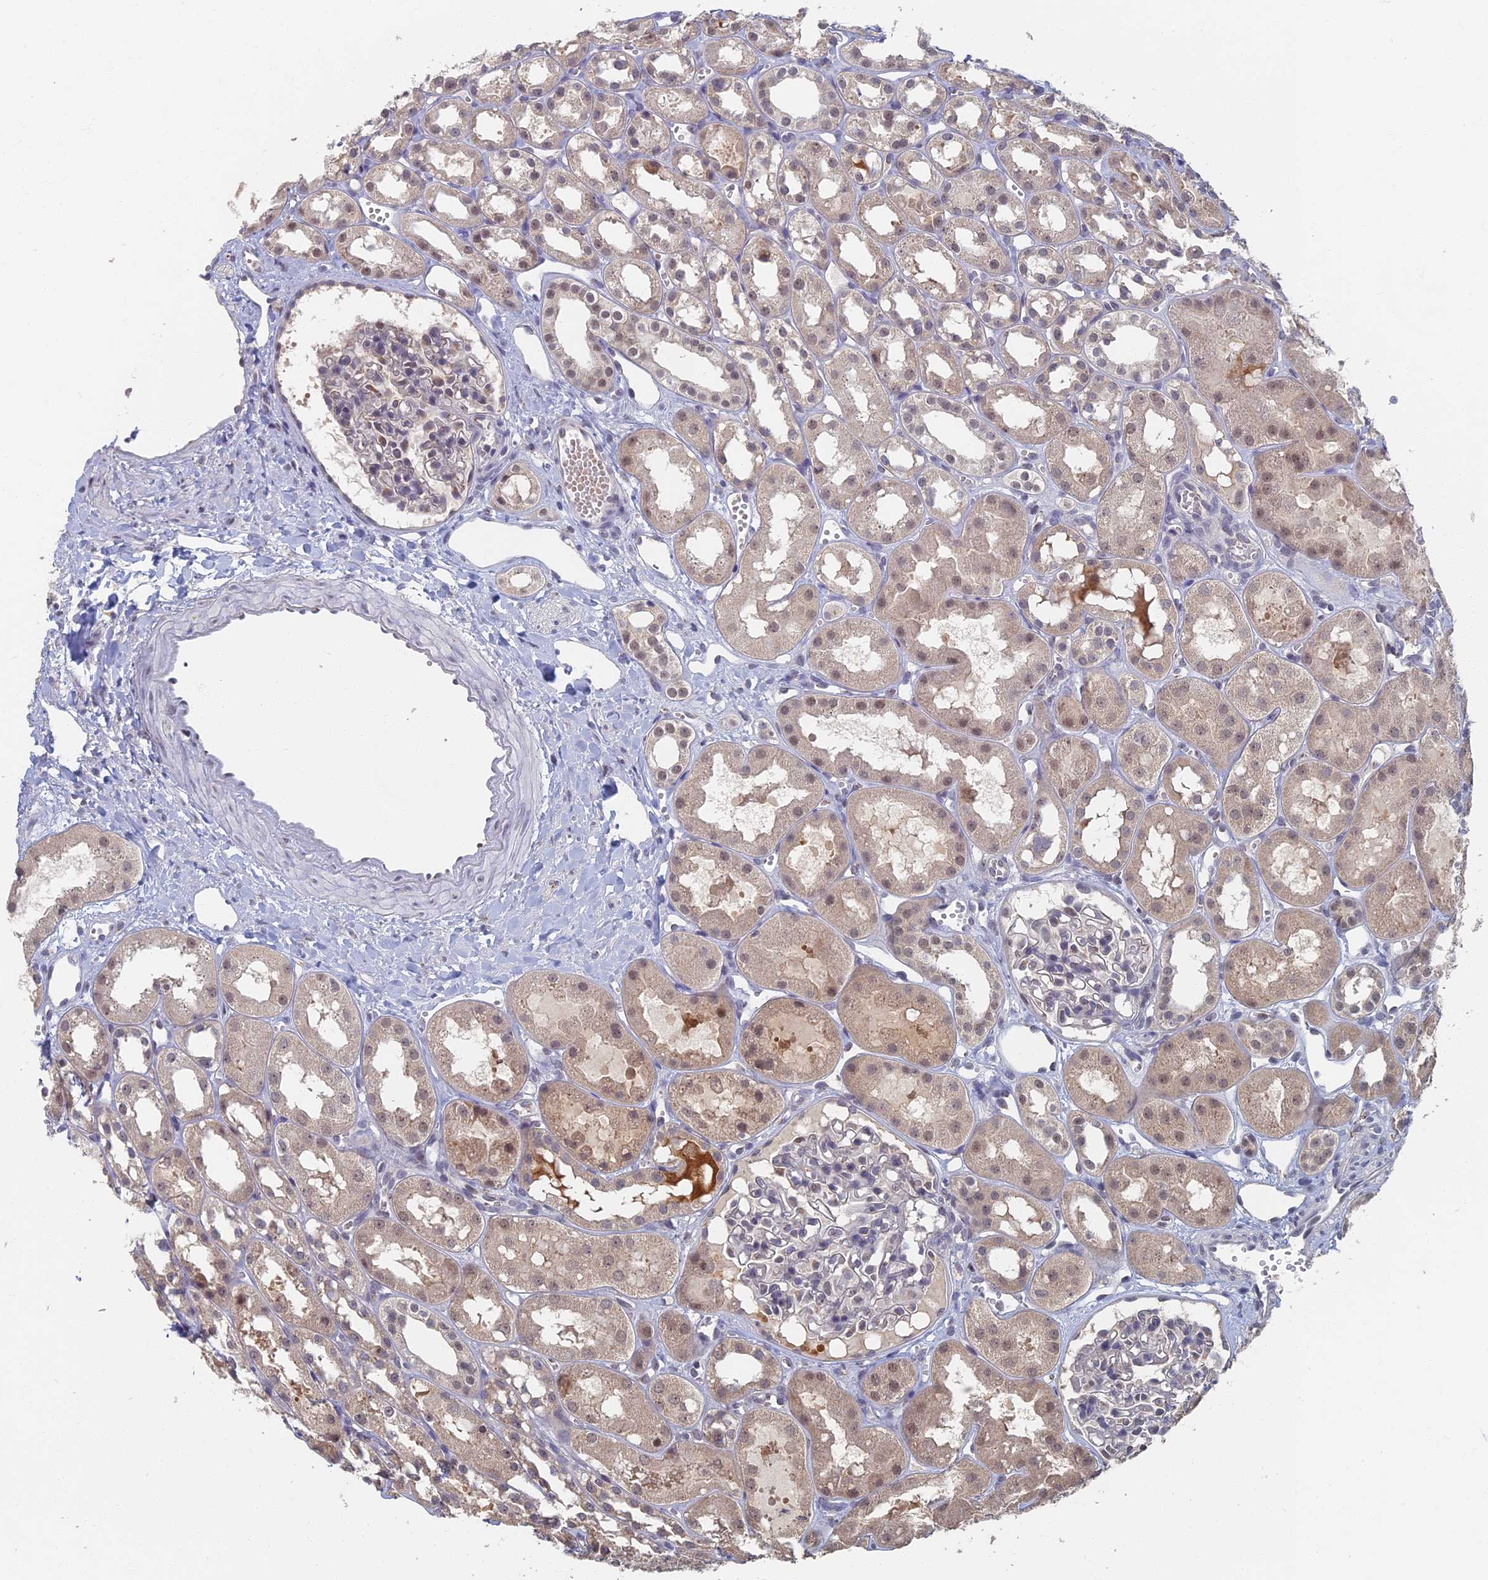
{"staining": {"intensity": "negative", "quantity": "none", "location": "none"}, "tissue": "kidney", "cell_type": "Cells in glomeruli", "image_type": "normal", "snomed": [{"axis": "morphology", "description": "Normal tissue, NOS"}, {"axis": "topography", "description": "Kidney"}], "caption": "Protein analysis of normal kidney reveals no significant expression in cells in glomeruli.", "gene": "GPATCH1", "patient": {"sex": "male", "age": 16}}